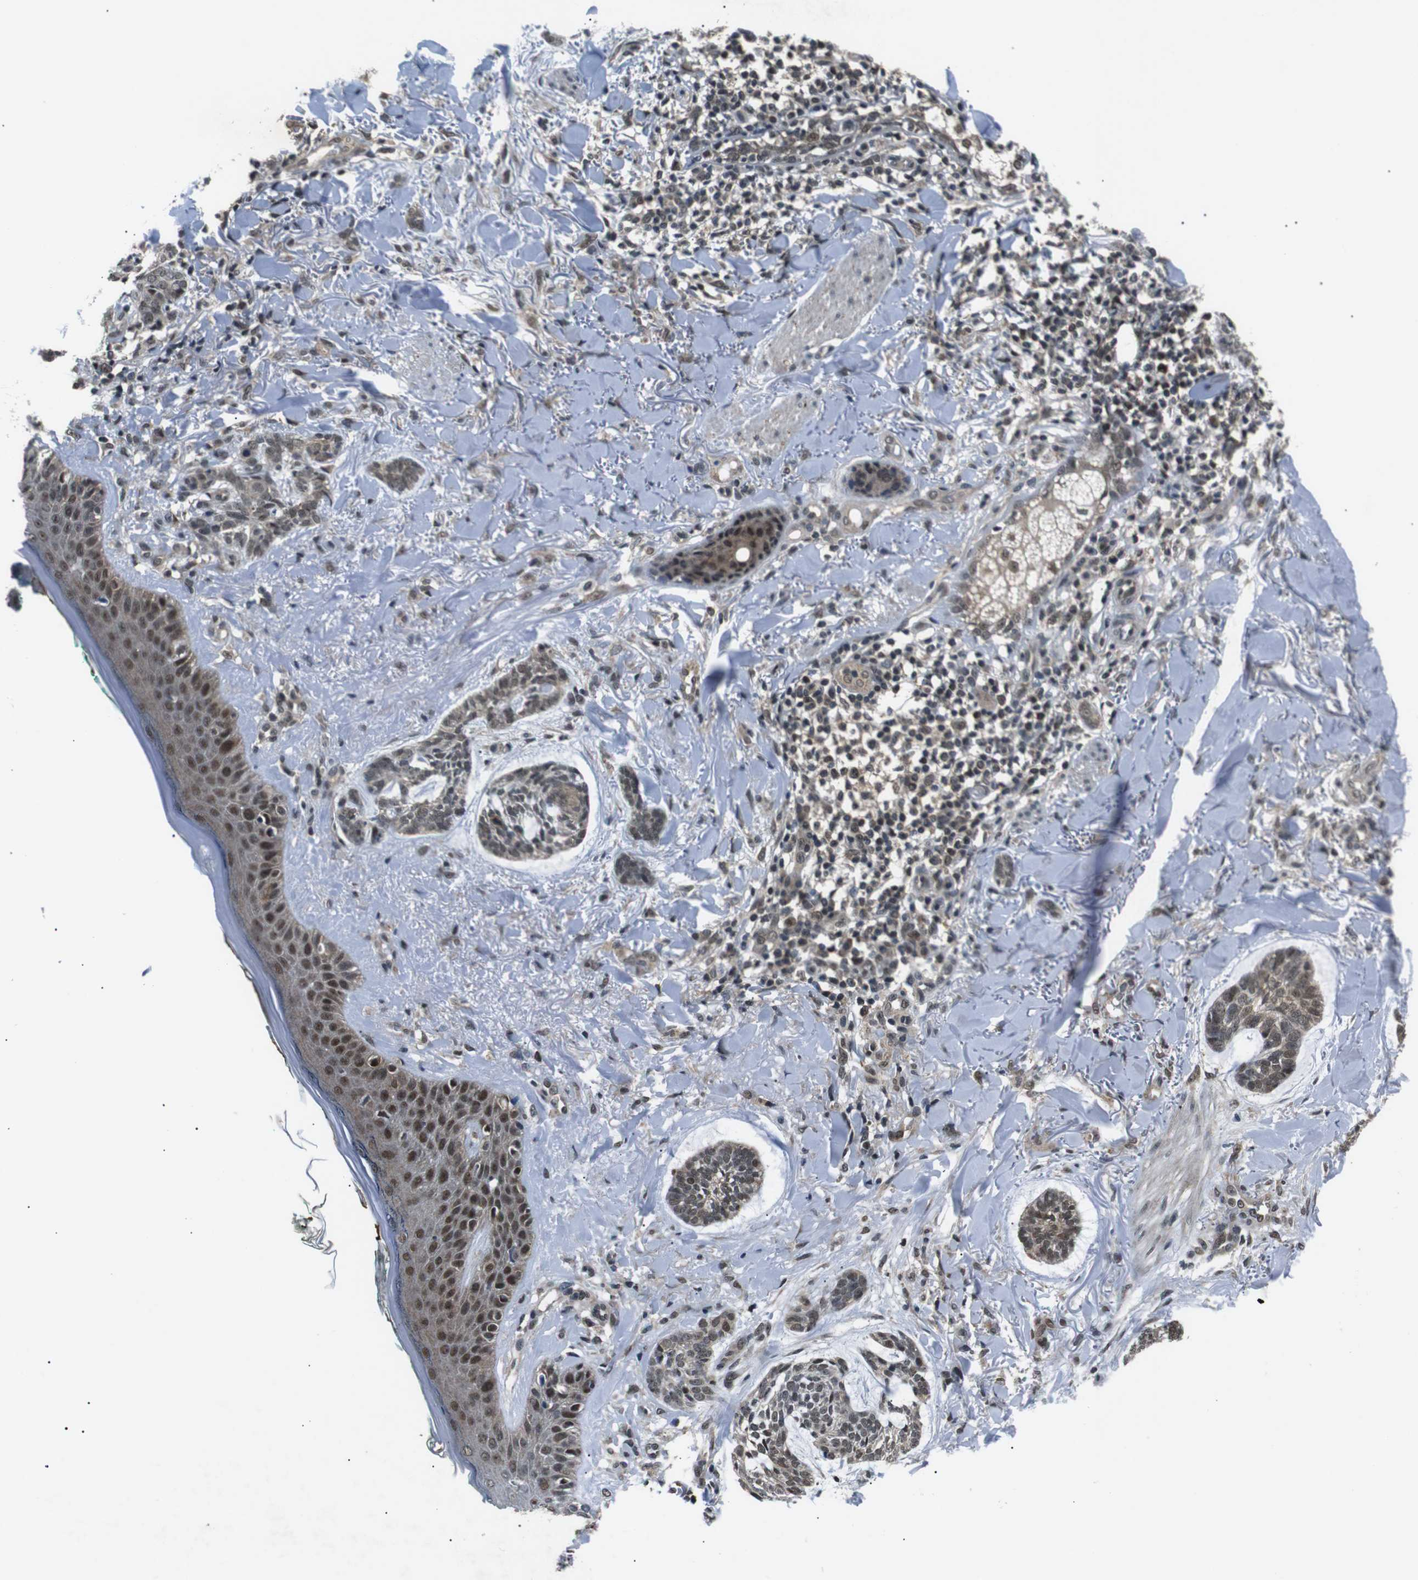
{"staining": {"intensity": "moderate", "quantity": ">75%", "location": "cytoplasmic/membranous,nuclear"}, "tissue": "skin cancer", "cell_type": "Tumor cells", "image_type": "cancer", "snomed": [{"axis": "morphology", "description": "Basal cell carcinoma"}, {"axis": "topography", "description": "Skin"}], "caption": "A photomicrograph of human skin cancer stained for a protein displays moderate cytoplasmic/membranous and nuclear brown staining in tumor cells. Nuclei are stained in blue.", "gene": "SKP1", "patient": {"sex": "male", "age": 43}}